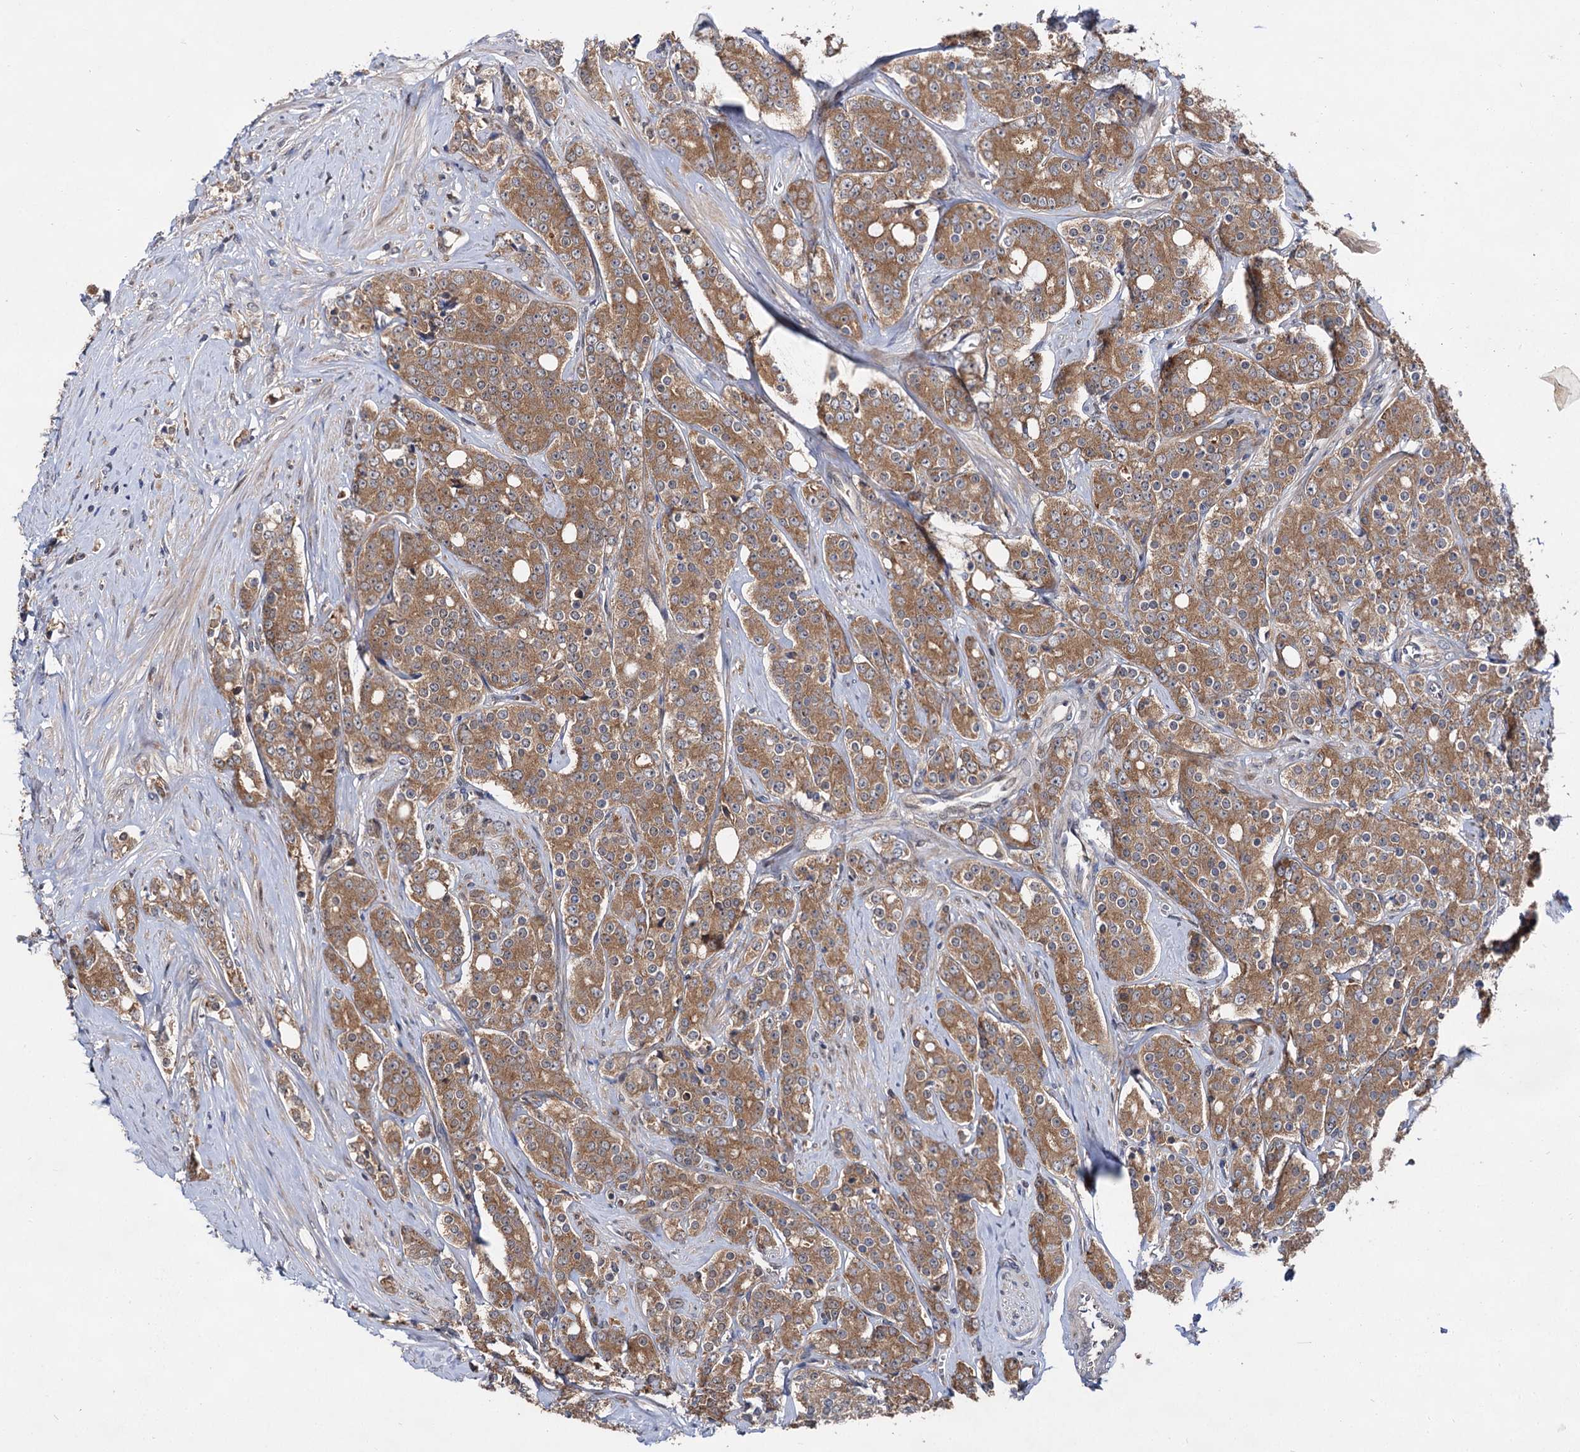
{"staining": {"intensity": "moderate", "quantity": ">75%", "location": "cytoplasmic/membranous"}, "tissue": "prostate cancer", "cell_type": "Tumor cells", "image_type": "cancer", "snomed": [{"axis": "morphology", "description": "Adenocarcinoma, High grade"}, {"axis": "topography", "description": "Prostate"}], "caption": "A photomicrograph showing moderate cytoplasmic/membranous positivity in approximately >75% of tumor cells in prostate adenocarcinoma (high-grade), as visualized by brown immunohistochemical staining.", "gene": "NAA25", "patient": {"sex": "male", "age": 62}}